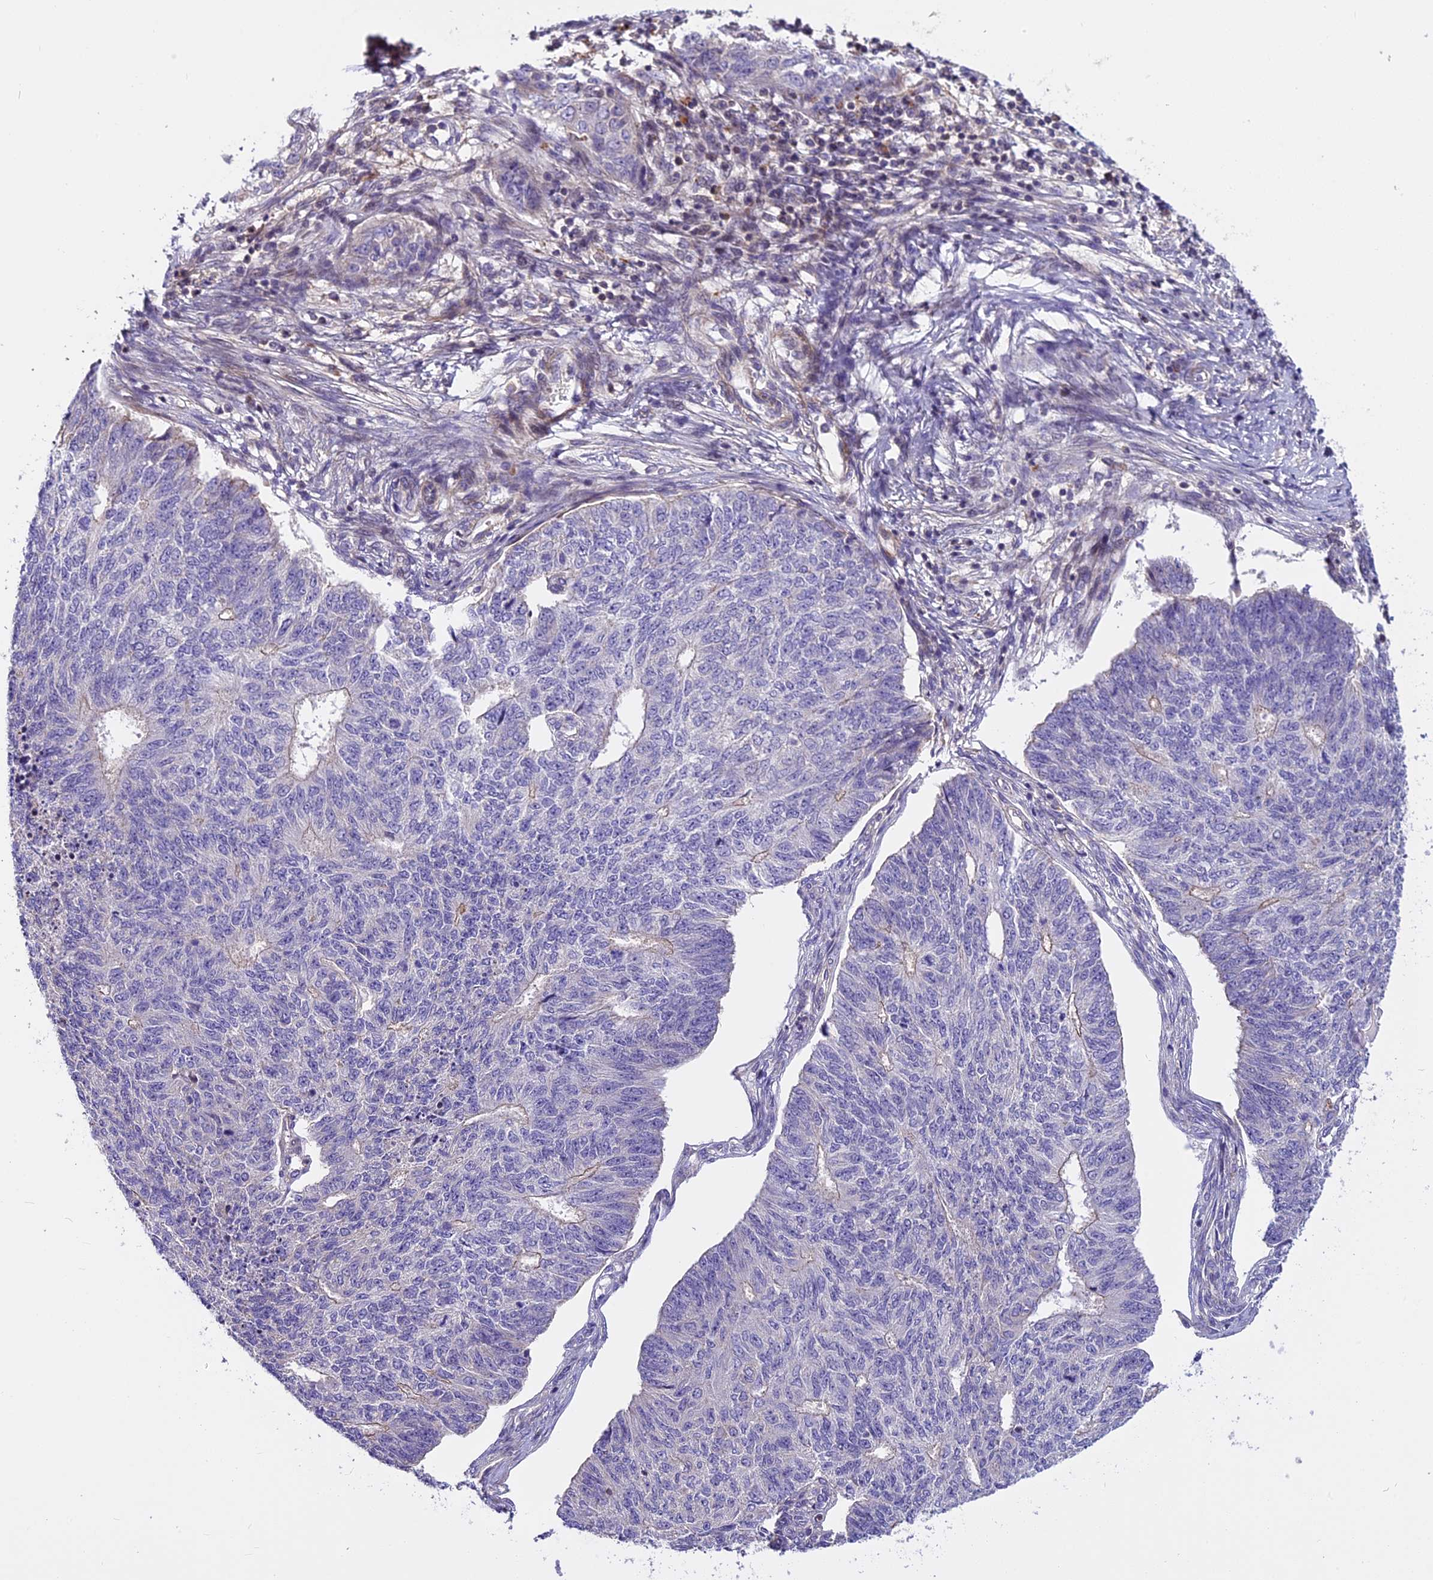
{"staining": {"intensity": "negative", "quantity": "none", "location": "none"}, "tissue": "endometrial cancer", "cell_type": "Tumor cells", "image_type": "cancer", "snomed": [{"axis": "morphology", "description": "Adenocarcinoma, NOS"}, {"axis": "topography", "description": "Endometrium"}], "caption": "High magnification brightfield microscopy of adenocarcinoma (endometrial) stained with DAB (3,3'-diaminobenzidine) (brown) and counterstained with hematoxylin (blue): tumor cells show no significant staining. (DAB IHC visualized using brightfield microscopy, high magnification).", "gene": "FAM98C", "patient": {"sex": "female", "age": 32}}